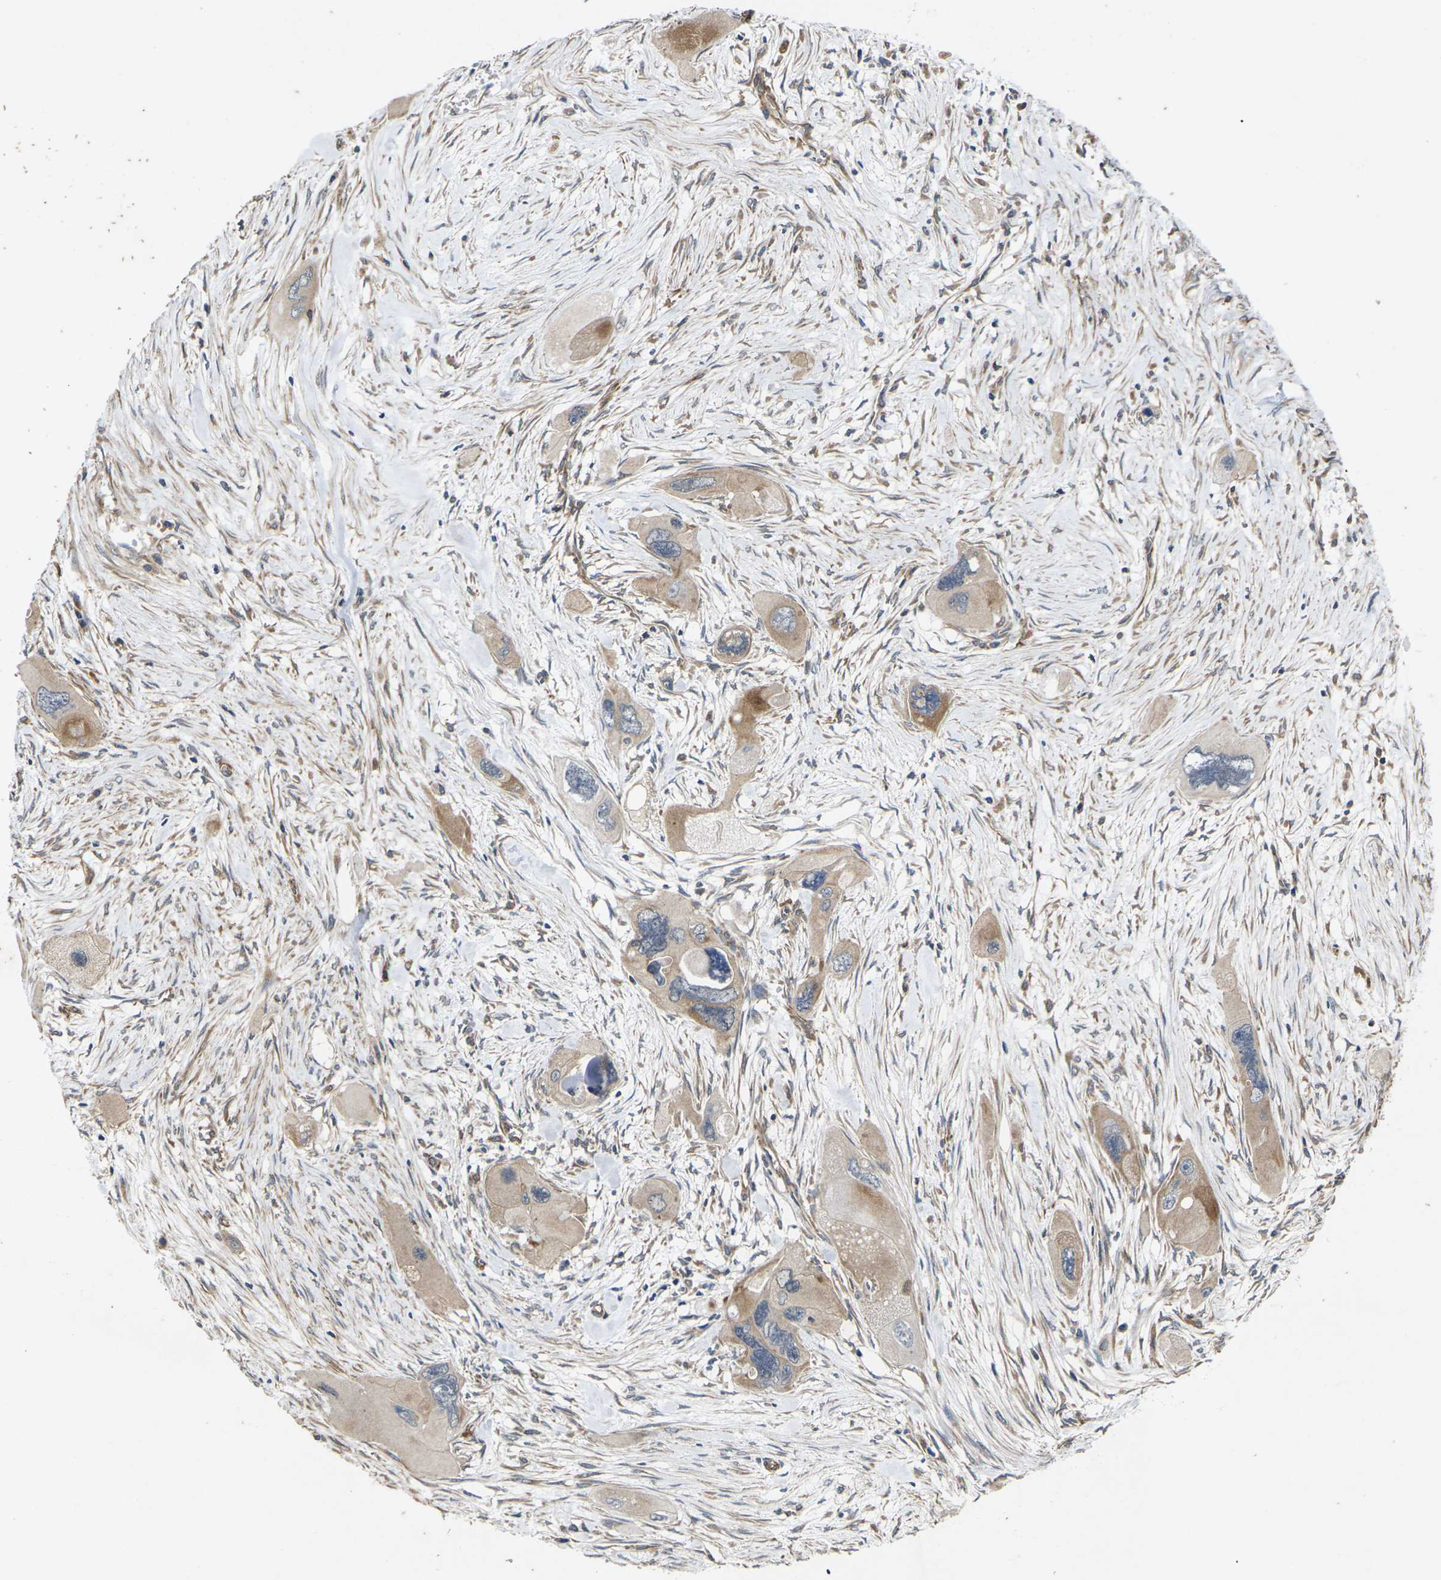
{"staining": {"intensity": "moderate", "quantity": ">75%", "location": "cytoplasmic/membranous"}, "tissue": "pancreatic cancer", "cell_type": "Tumor cells", "image_type": "cancer", "snomed": [{"axis": "morphology", "description": "Adenocarcinoma, NOS"}, {"axis": "topography", "description": "Pancreas"}], "caption": "Human adenocarcinoma (pancreatic) stained with a brown dye reveals moderate cytoplasmic/membranous positive positivity in about >75% of tumor cells.", "gene": "DKK2", "patient": {"sex": "male", "age": 73}}